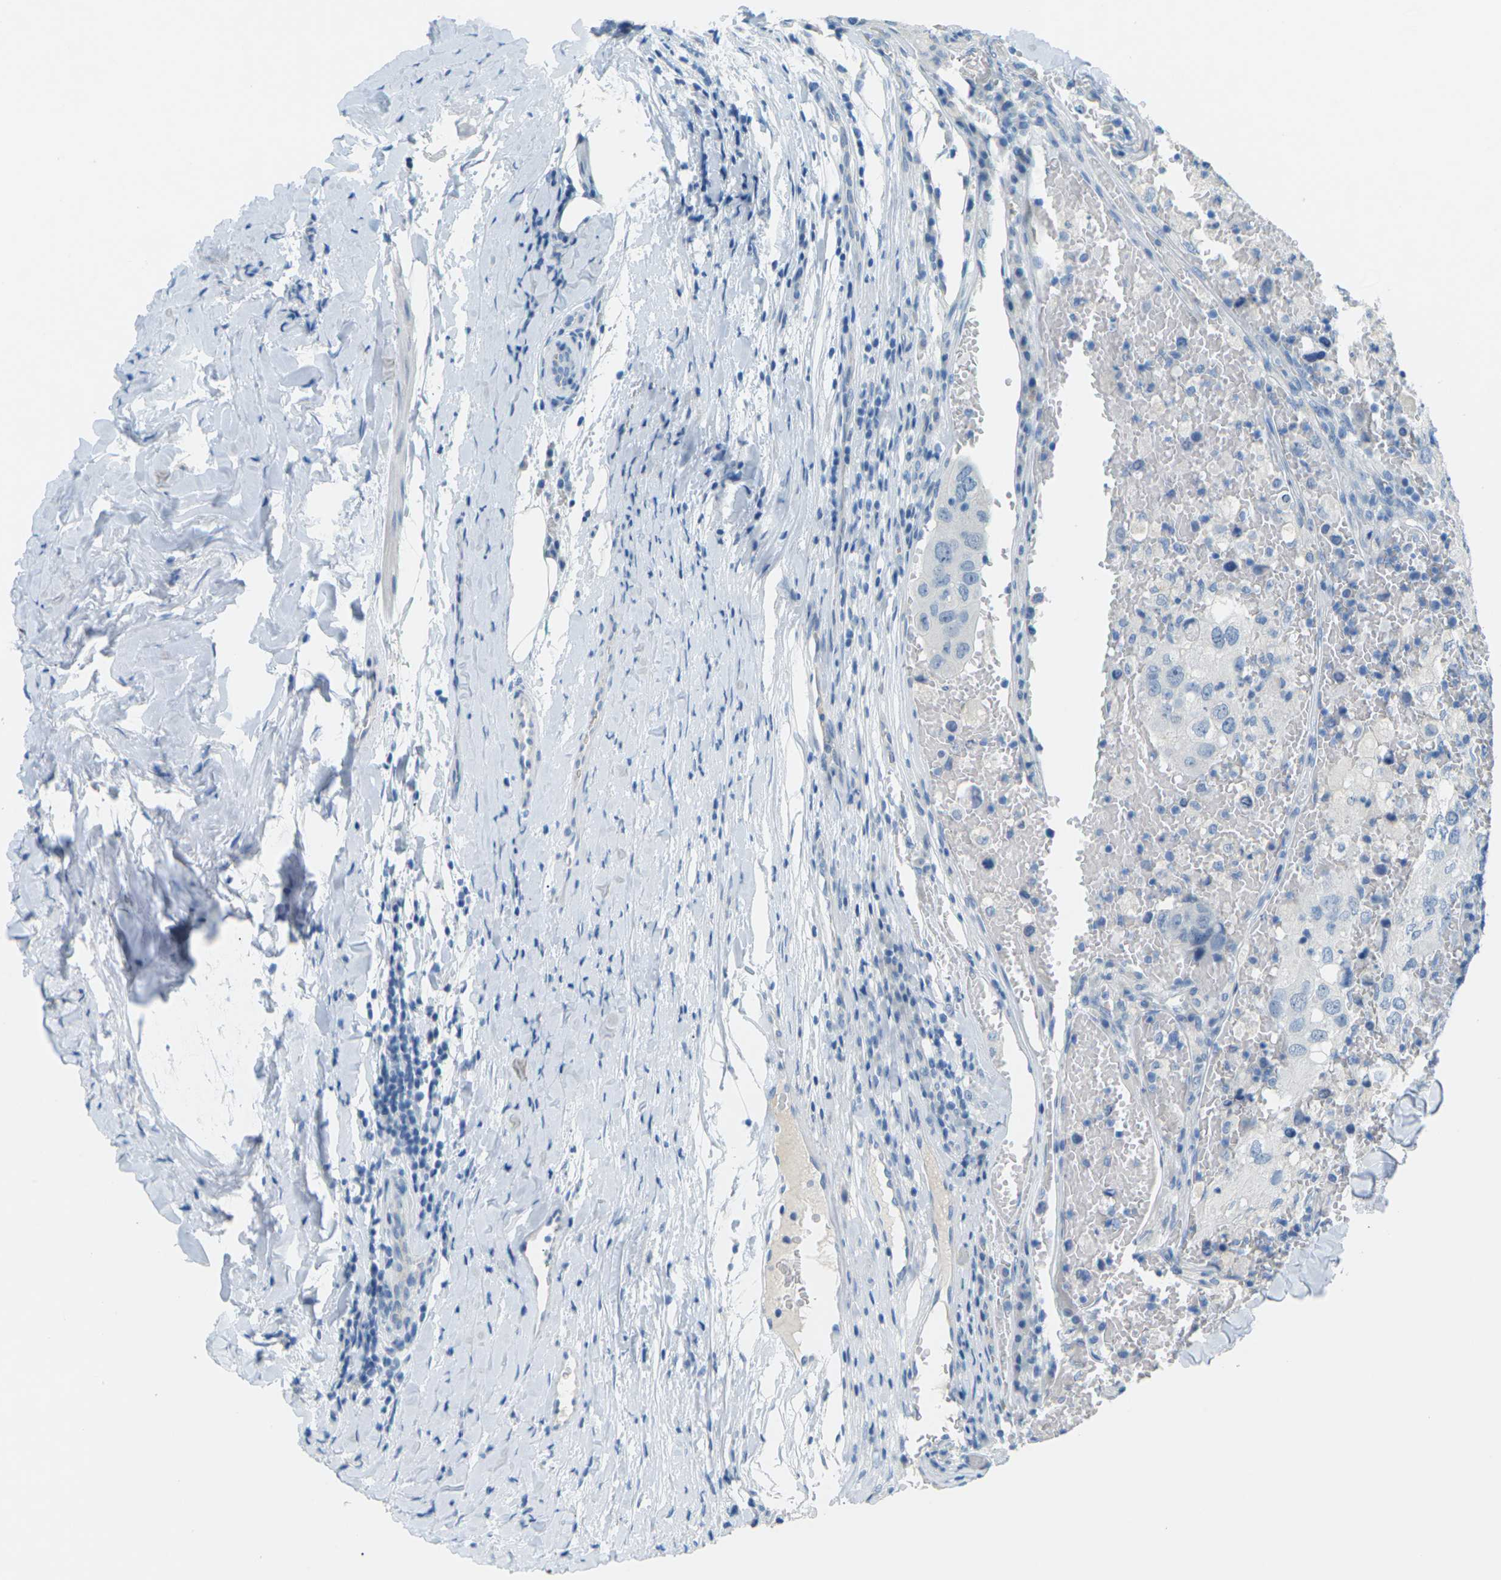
{"staining": {"intensity": "negative", "quantity": "none", "location": "none"}, "tissue": "urothelial cancer", "cell_type": "Tumor cells", "image_type": "cancer", "snomed": [{"axis": "morphology", "description": "Urothelial carcinoma, High grade"}, {"axis": "topography", "description": "Lymph node"}, {"axis": "topography", "description": "Urinary bladder"}], "caption": "A histopathology image of human urothelial carcinoma (high-grade) is negative for staining in tumor cells. (DAB immunohistochemistry with hematoxylin counter stain).", "gene": "CDH16", "patient": {"sex": "male", "age": 51}}